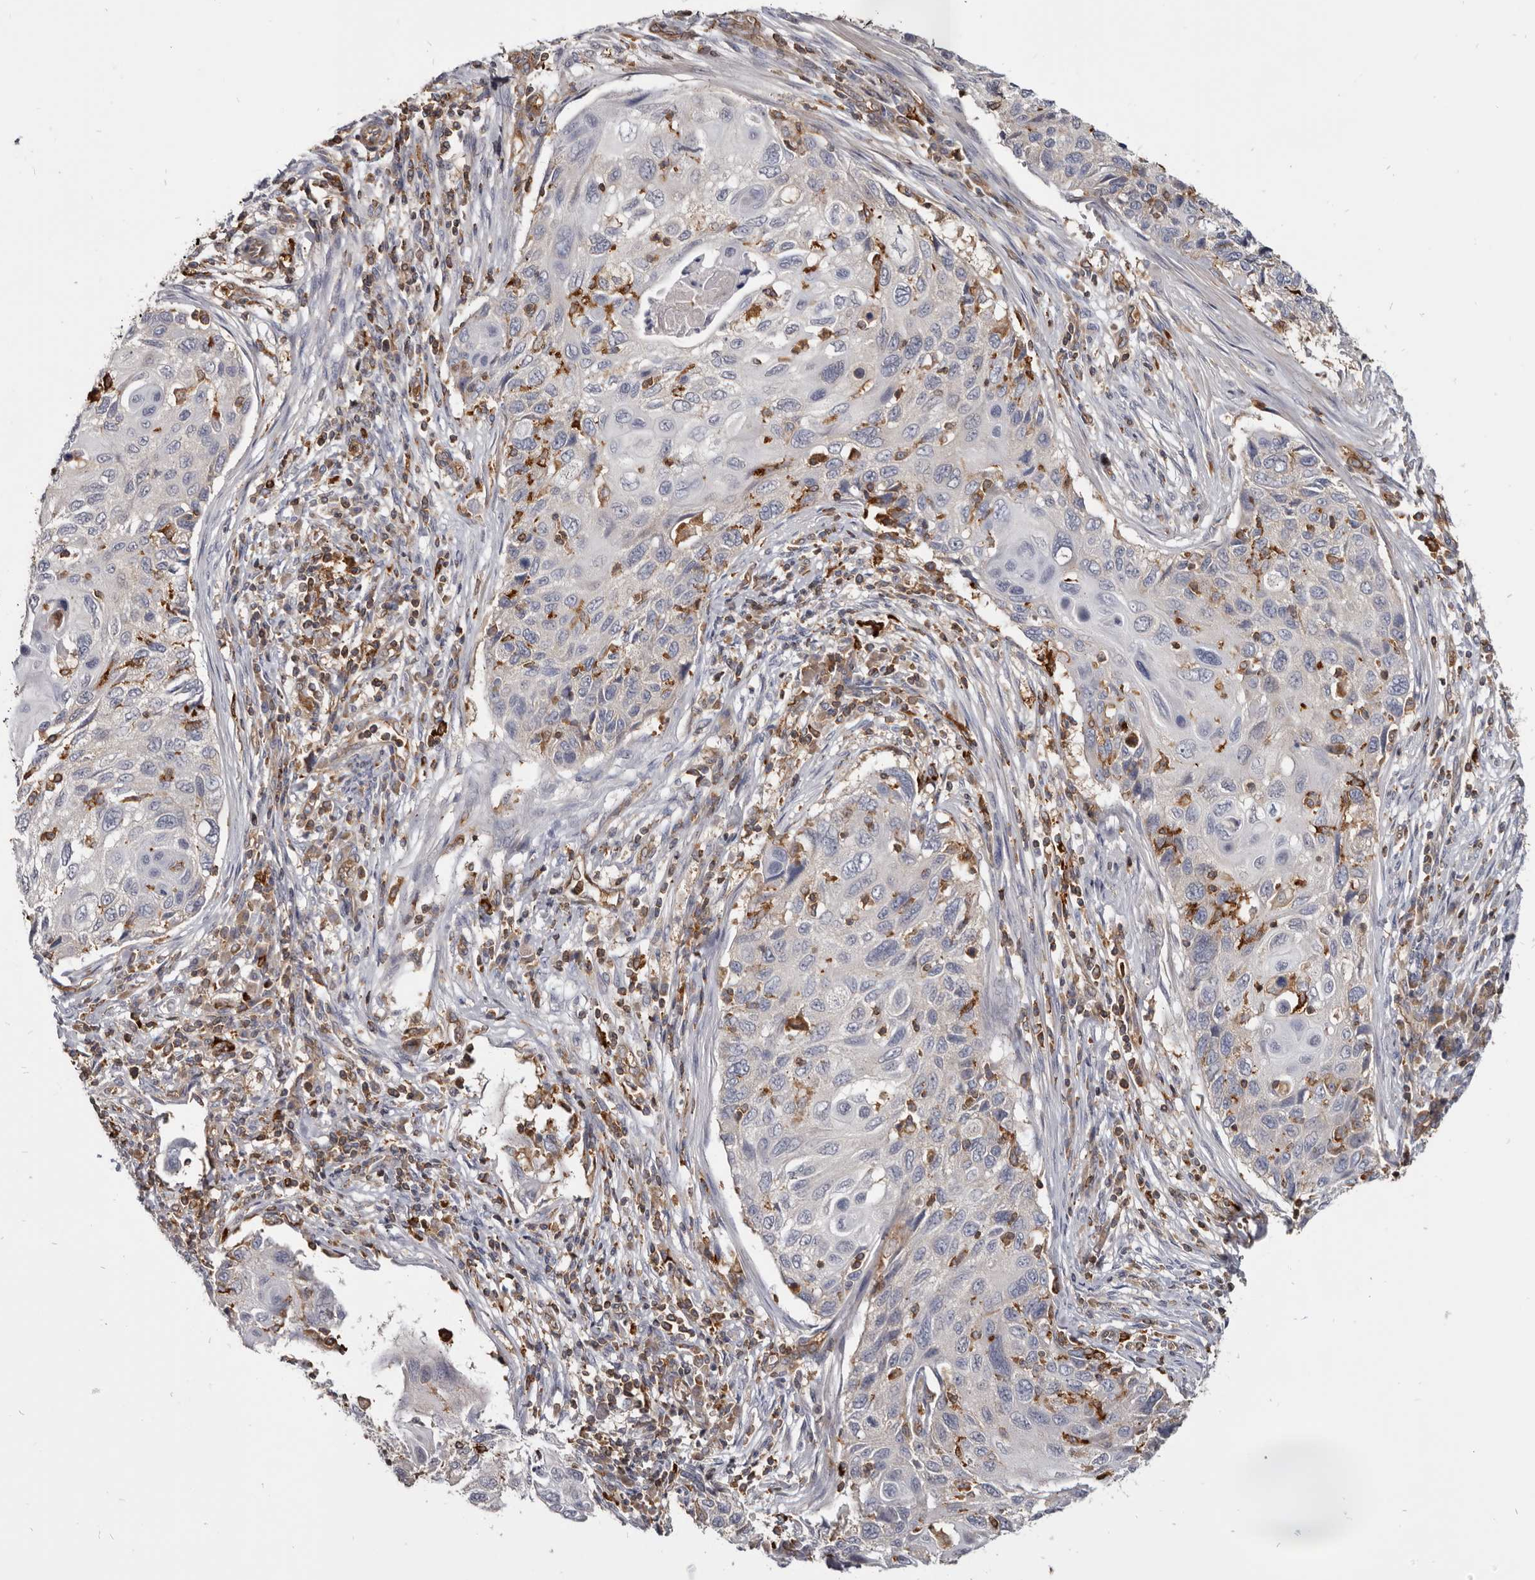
{"staining": {"intensity": "negative", "quantity": "none", "location": "none"}, "tissue": "cervical cancer", "cell_type": "Tumor cells", "image_type": "cancer", "snomed": [{"axis": "morphology", "description": "Squamous cell carcinoma, NOS"}, {"axis": "topography", "description": "Cervix"}], "caption": "Immunohistochemical staining of cervical cancer (squamous cell carcinoma) demonstrates no significant positivity in tumor cells.", "gene": "CBL", "patient": {"sex": "female", "age": 70}}